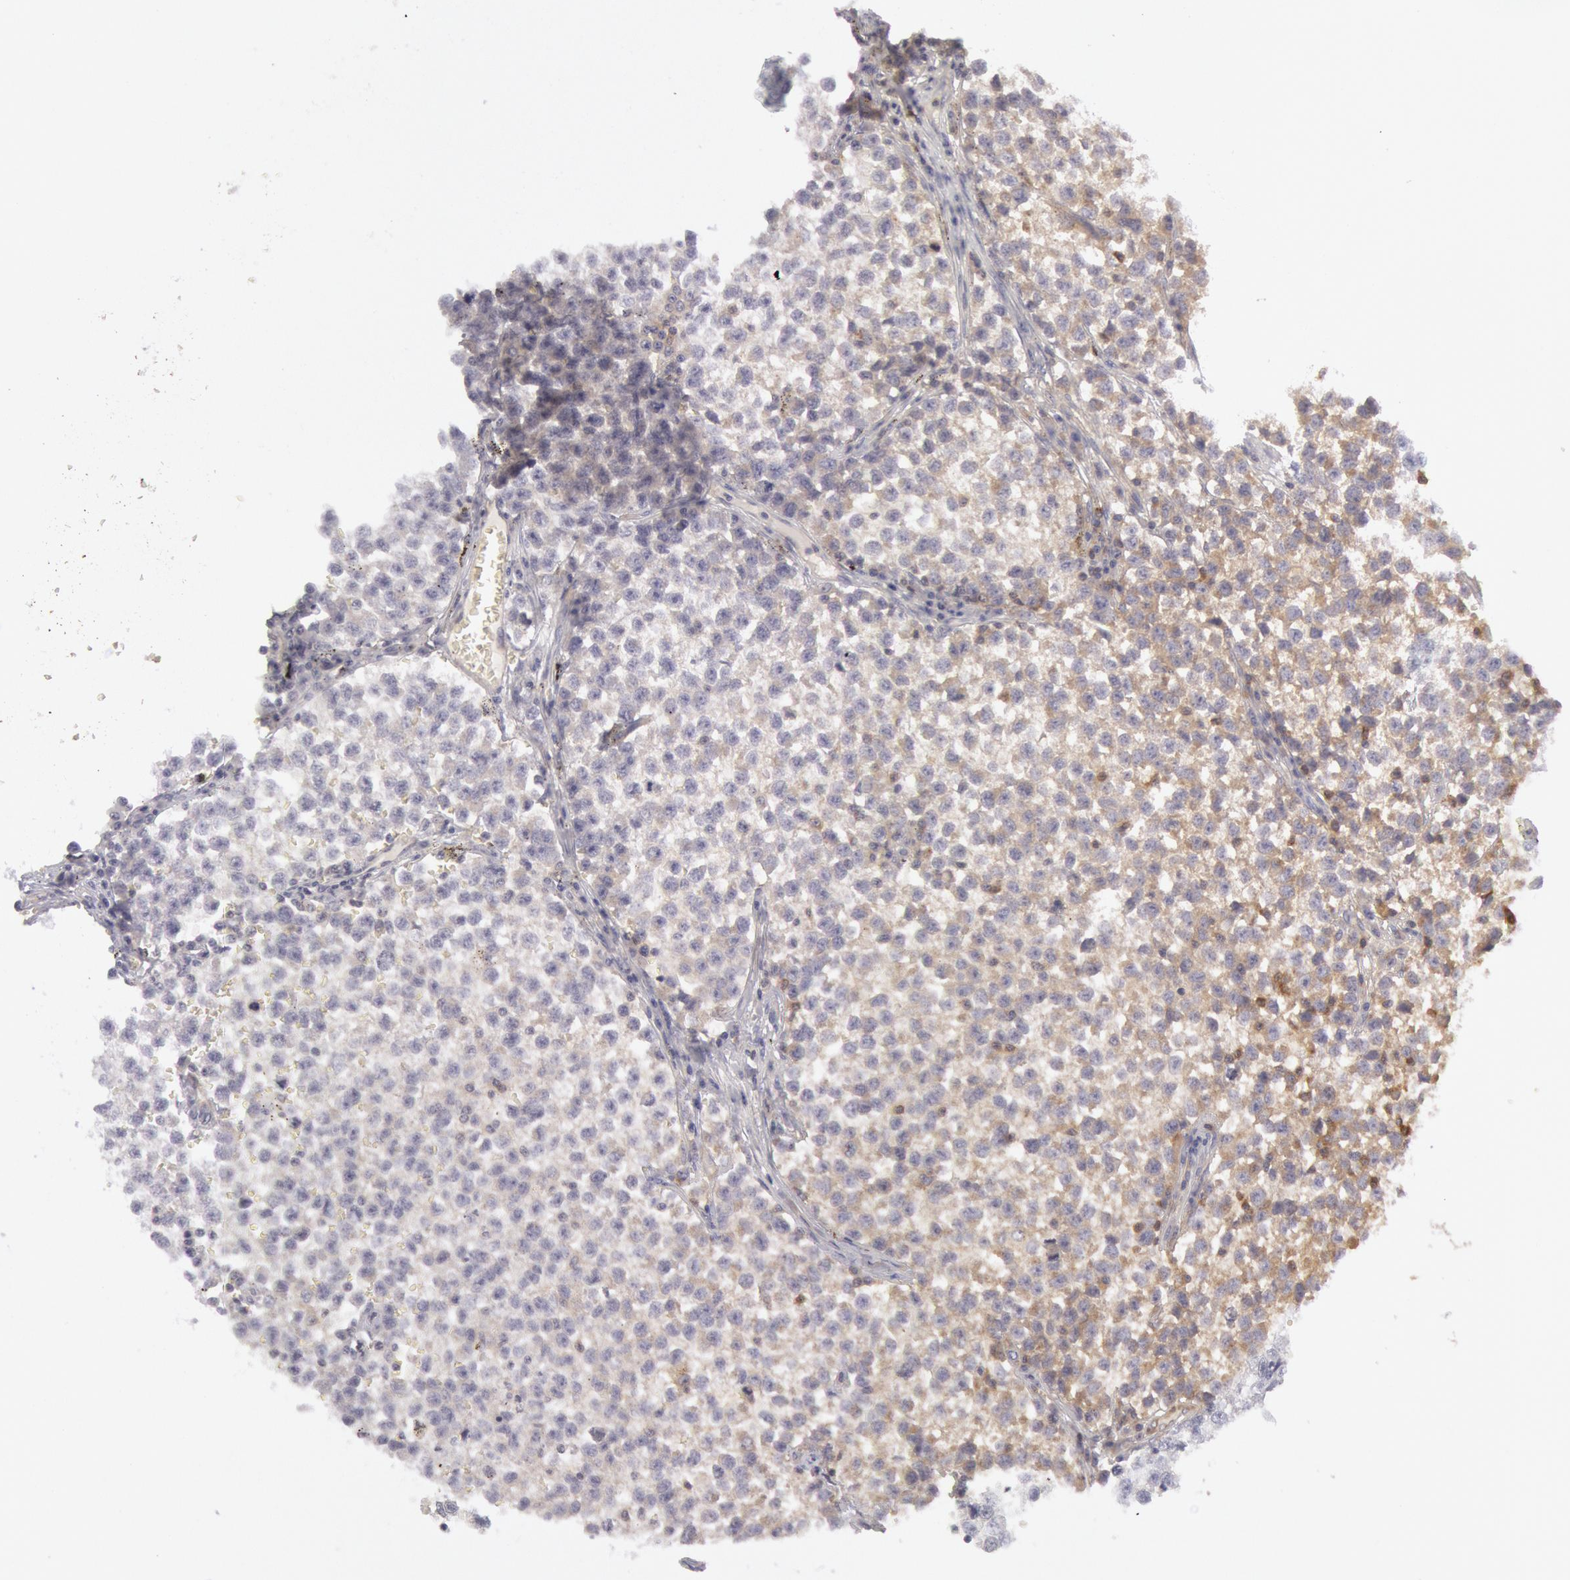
{"staining": {"intensity": "weak", "quantity": "<25%", "location": "cytoplasmic/membranous"}, "tissue": "testis cancer", "cell_type": "Tumor cells", "image_type": "cancer", "snomed": [{"axis": "morphology", "description": "Seminoma, NOS"}, {"axis": "topography", "description": "Testis"}], "caption": "The histopathology image exhibits no staining of tumor cells in testis seminoma.", "gene": "IKBKB", "patient": {"sex": "male", "age": 35}}